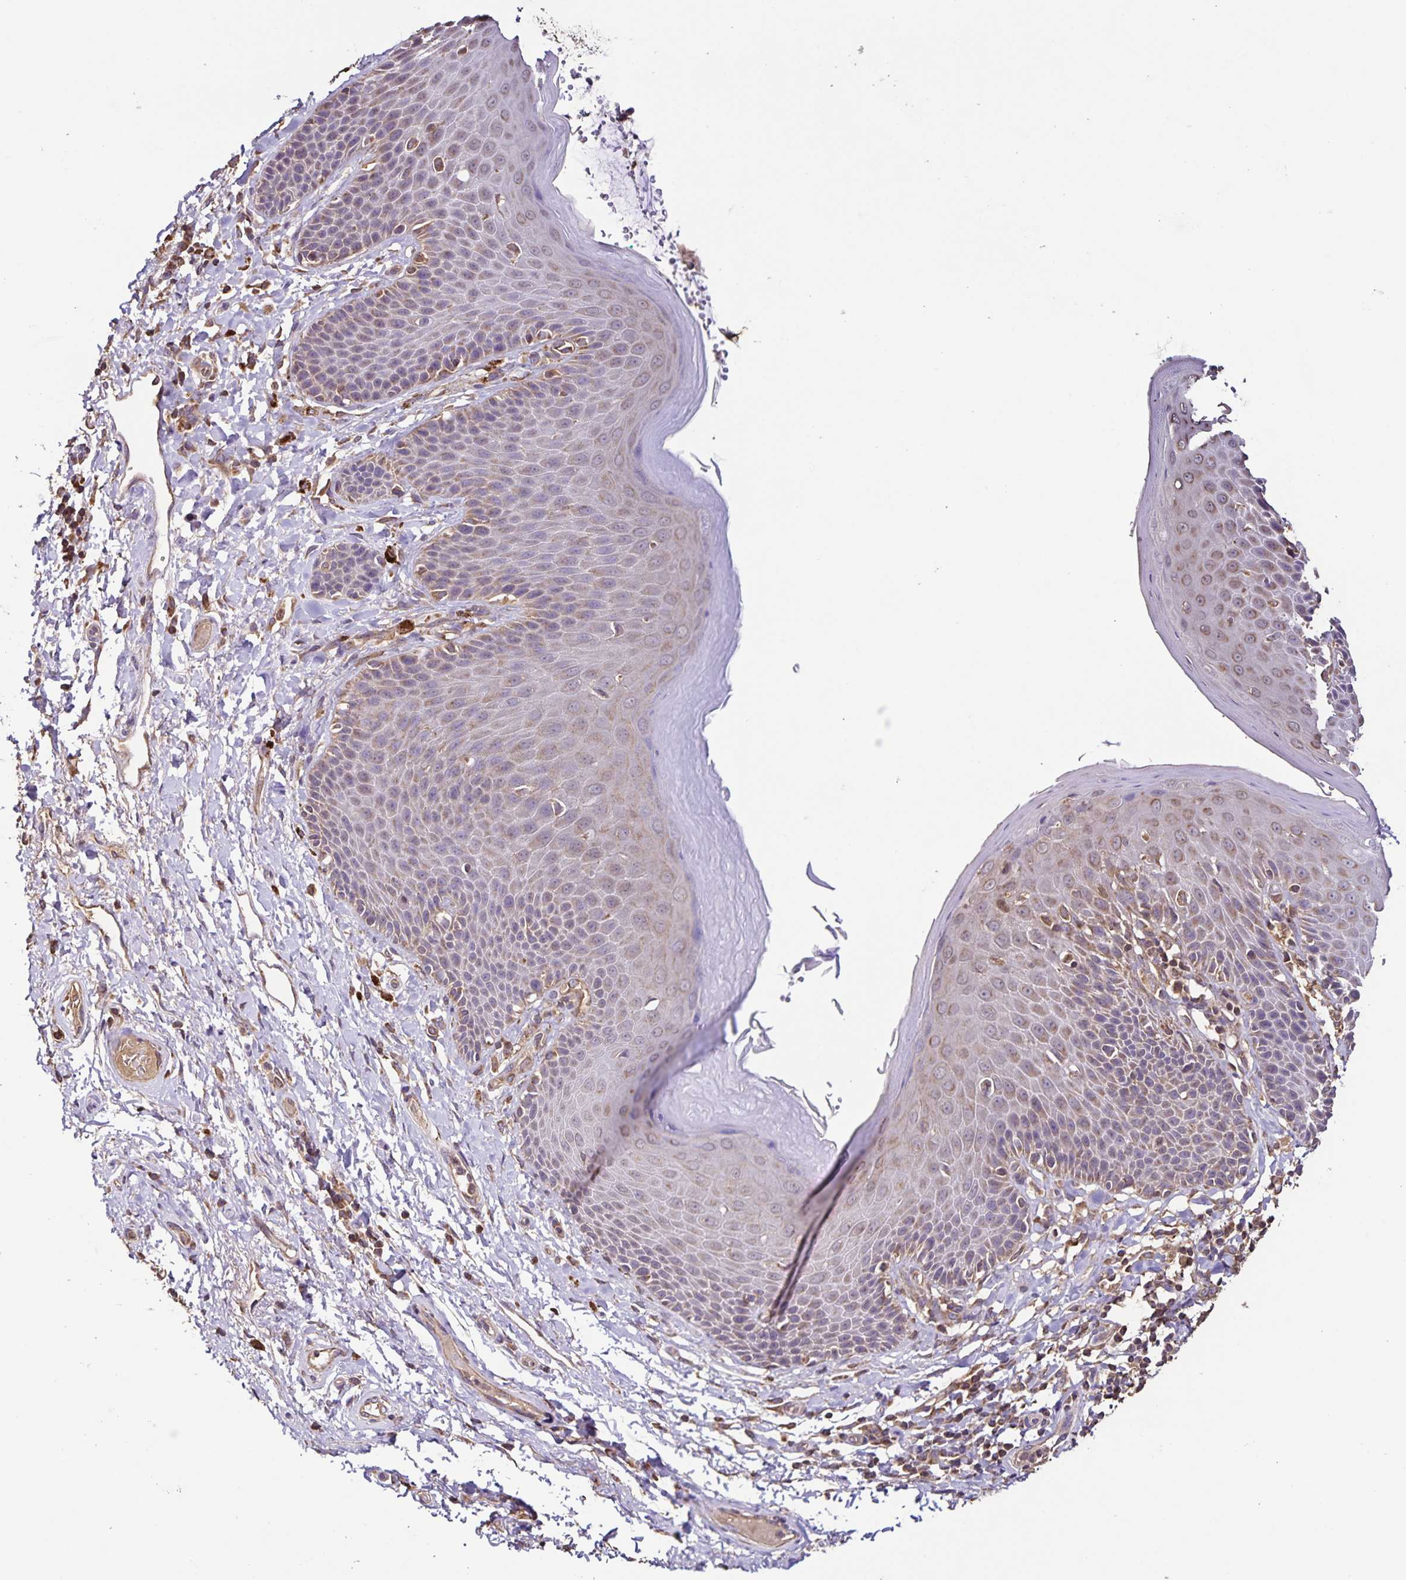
{"staining": {"intensity": "weak", "quantity": "<25%", "location": "cytoplasmic/membranous"}, "tissue": "skin", "cell_type": "Epidermal cells", "image_type": "normal", "snomed": [{"axis": "morphology", "description": "Normal tissue, NOS"}, {"axis": "topography", "description": "Anal"}, {"axis": "topography", "description": "Peripheral nerve tissue"}], "caption": "High magnification brightfield microscopy of unremarkable skin stained with DAB (brown) and counterstained with hematoxylin (blue): epidermal cells show no significant staining.", "gene": "MAN1A1", "patient": {"sex": "male", "age": 51}}